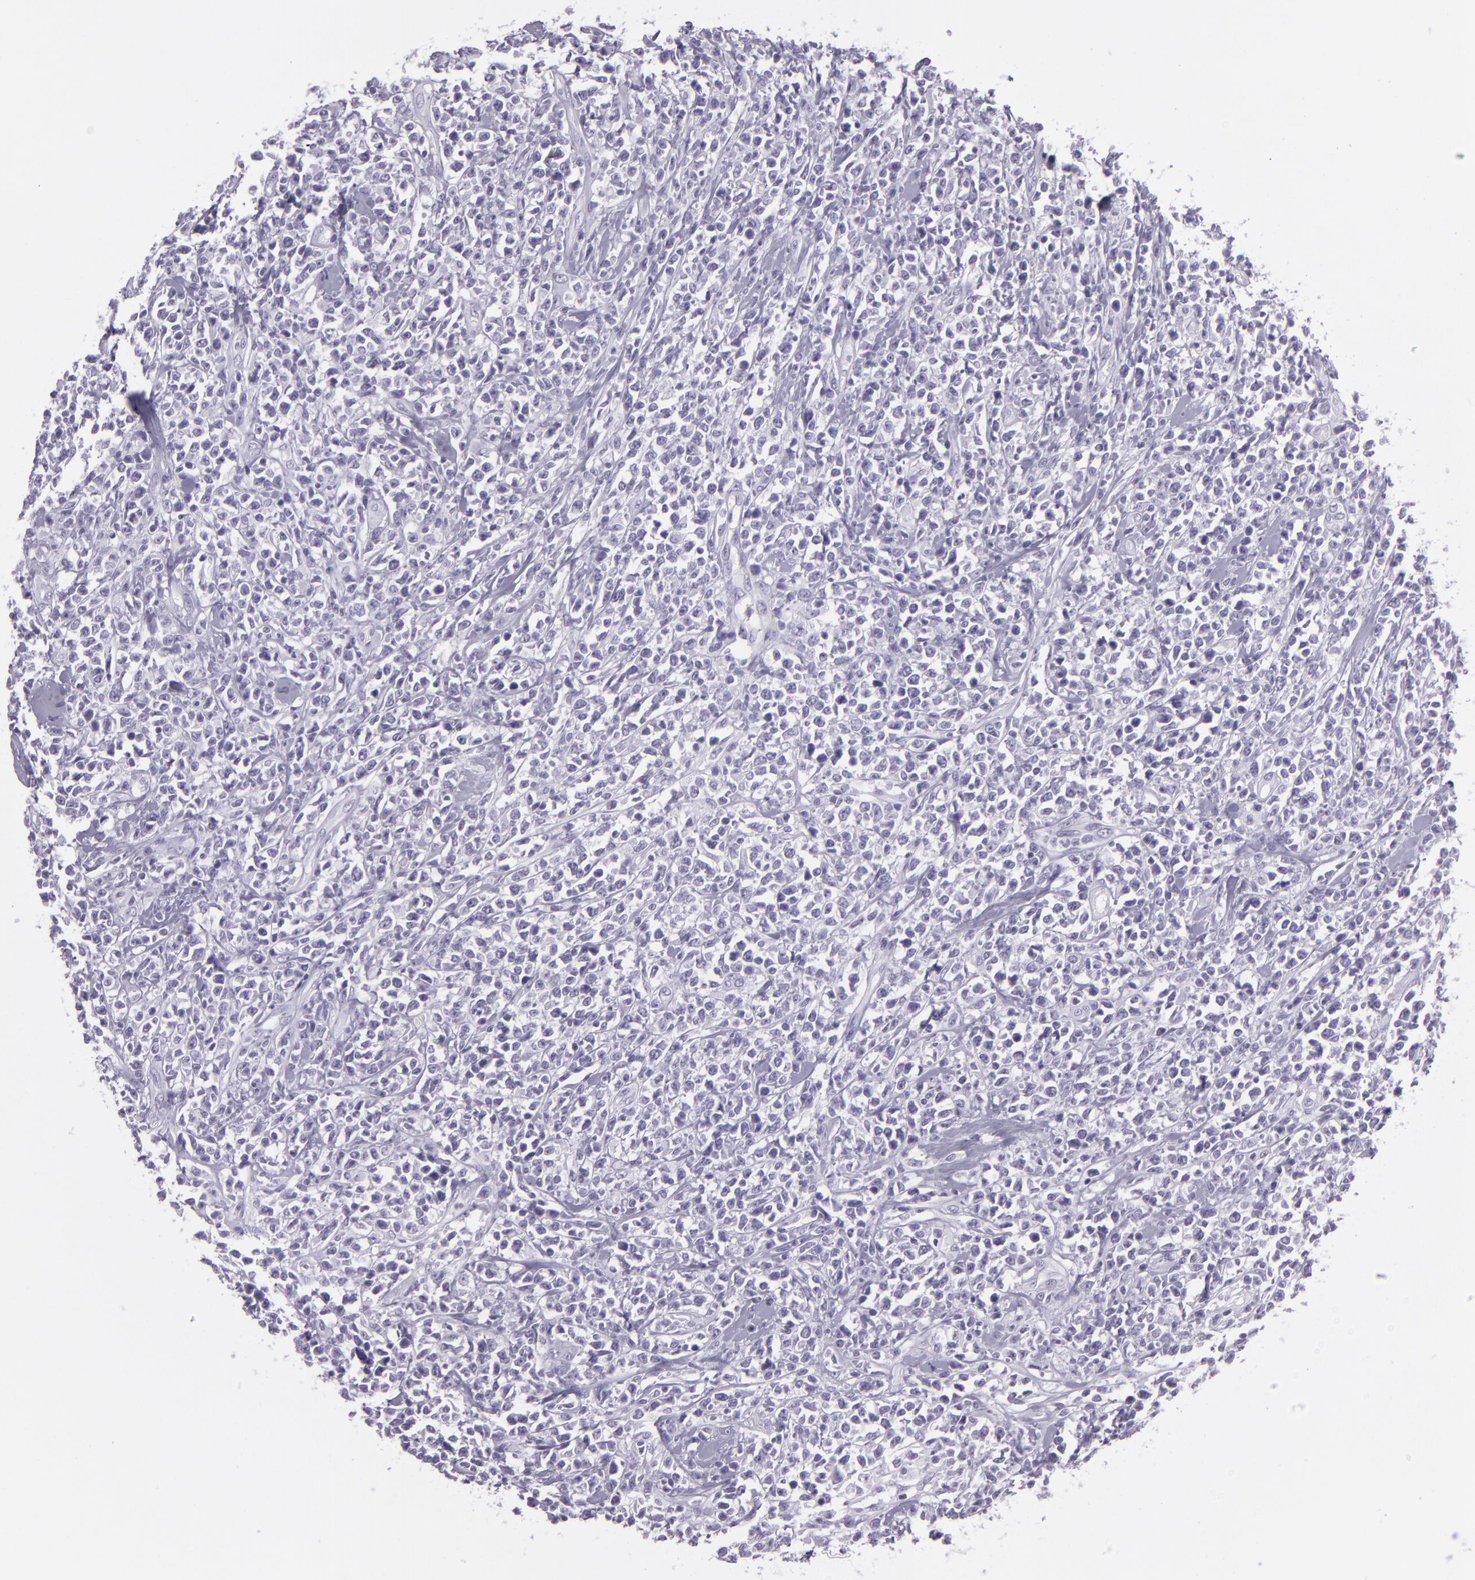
{"staining": {"intensity": "negative", "quantity": "none", "location": "none"}, "tissue": "lymphoma", "cell_type": "Tumor cells", "image_type": "cancer", "snomed": [{"axis": "morphology", "description": "Malignant lymphoma, non-Hodgkin's type, High grade"}, {"axis": "topography", "description": "Colon"}], "caption": "High magnification brightfield microscopy of lymphoma stained with DAB (brown) and counterstained with hematoxylin (blue): tumor cells show no significant expression.", "gene": "MUC6", "patient": {"sex": "male", "age": 82}}